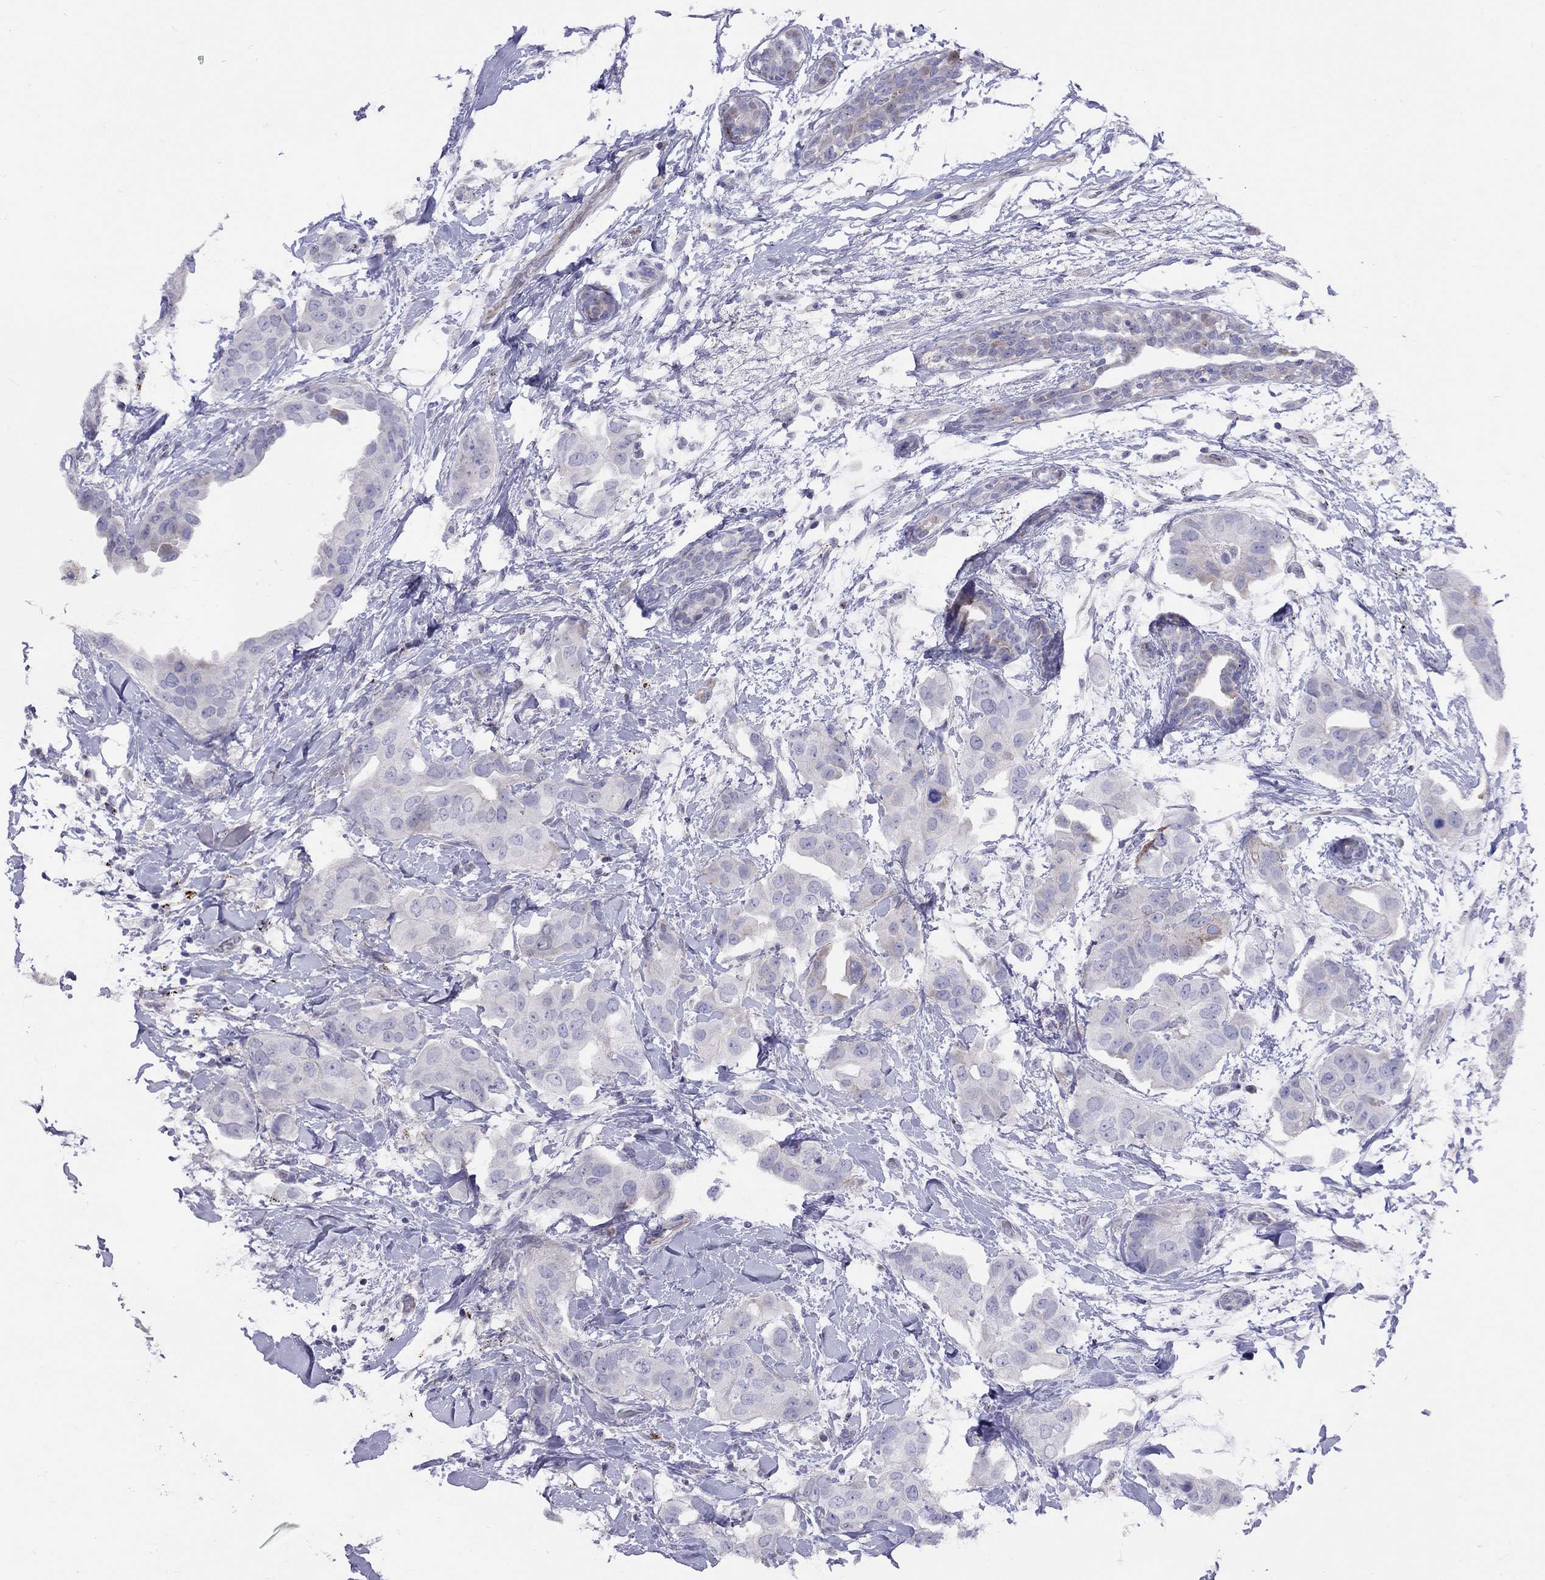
{"staining": {"intensity": "negative", "quantity": "none", "location": "none"}, "tissue": "breast cancer", "cell_type": "Tumor cells", "image_type": "cancer", "snomed": [{"axis": "morphology", "description": "Normal tissue, NOS"}, {"axis": "morphology", "description": "Duct carcinoma"}, {"axis": "topography", "description": "Breast"}], "caption": "Tumor cells show no significant protein positivity in breast cancer (invasive ductal carcinoma). Nuclei are stained in blue.", "gene": "MAGEB4", "patient": {"sex": "female", "age": 40}}